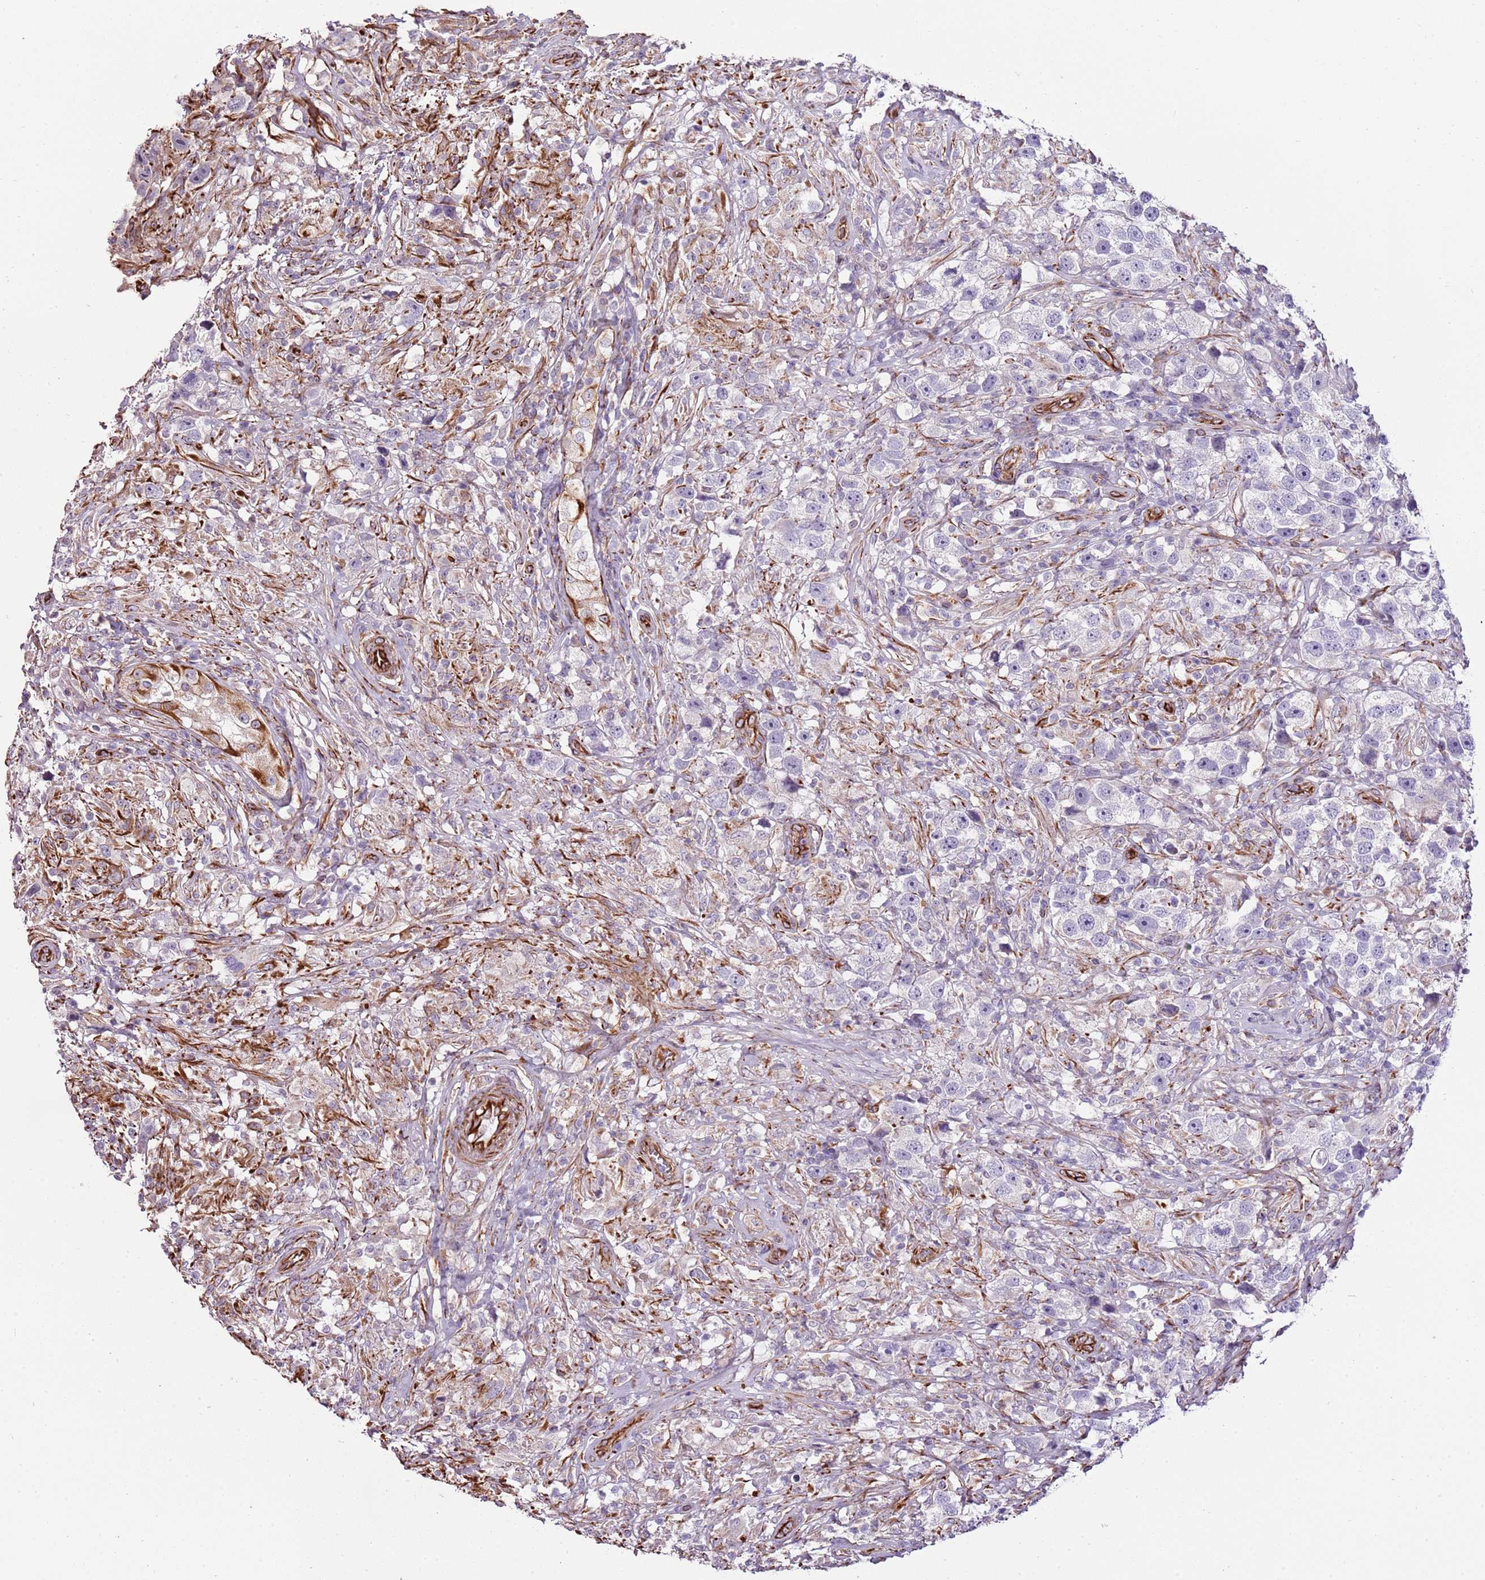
{"staining": {"intensity": "negative", "quantity": "none", "location": "none"}, "tissue": "testis cancer", "cell_type": "Tumor cells", "image_type": "cancer", "snomed": [{"axis": "morphology", "description": "Seminoma, NOS"}, {"axis": "topography", "description": "Testis"}], "caption": "There is no significant expression in tumor cells of testis seminoma.", "gene": "ZNF786", "patient": {"sex": "male", "age": 49}}